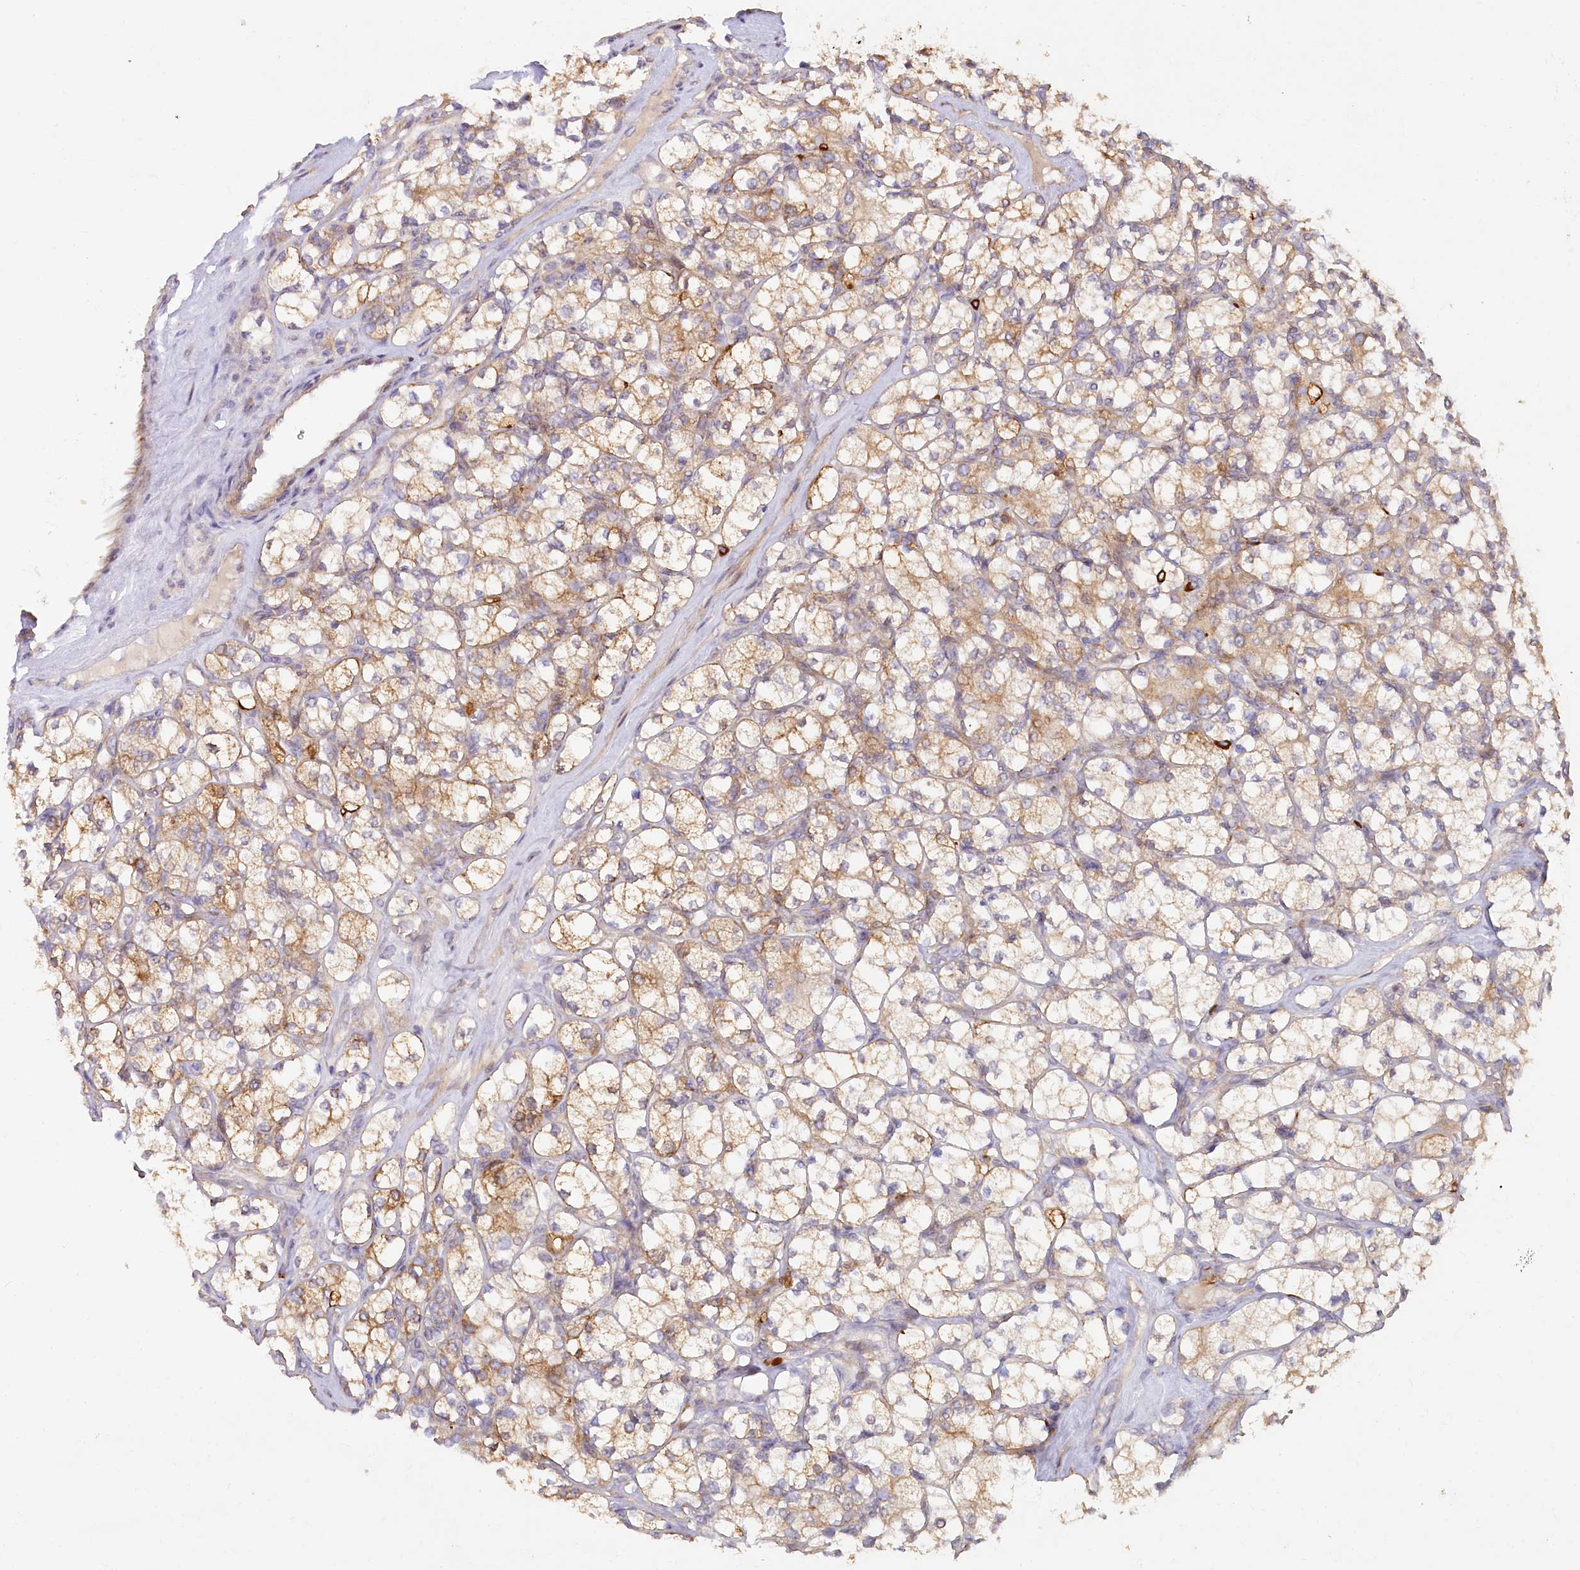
{"staining": {"intensity": "moderate", "quantity": ">75%", "location": "cytoplasmic/membranous"}, "tissue": "renal cancer", "cell_type": "Tumor cells", "image_type": "cancer", "snomed": [{"axis": "morphology", "description": "Adenocarcinoma, NOS"}, {"axis": "topography", "description": "Kidney"}], "caption": "Adenocarcinoma (renal) tissue exhibits moderate cytoplasmic/membranous staining in approximately >75% of tumor cells, visualized by immunohistochemistry.", "gene": "IRAK1BP1", "patient": {"sex": "male", "age": 77}}